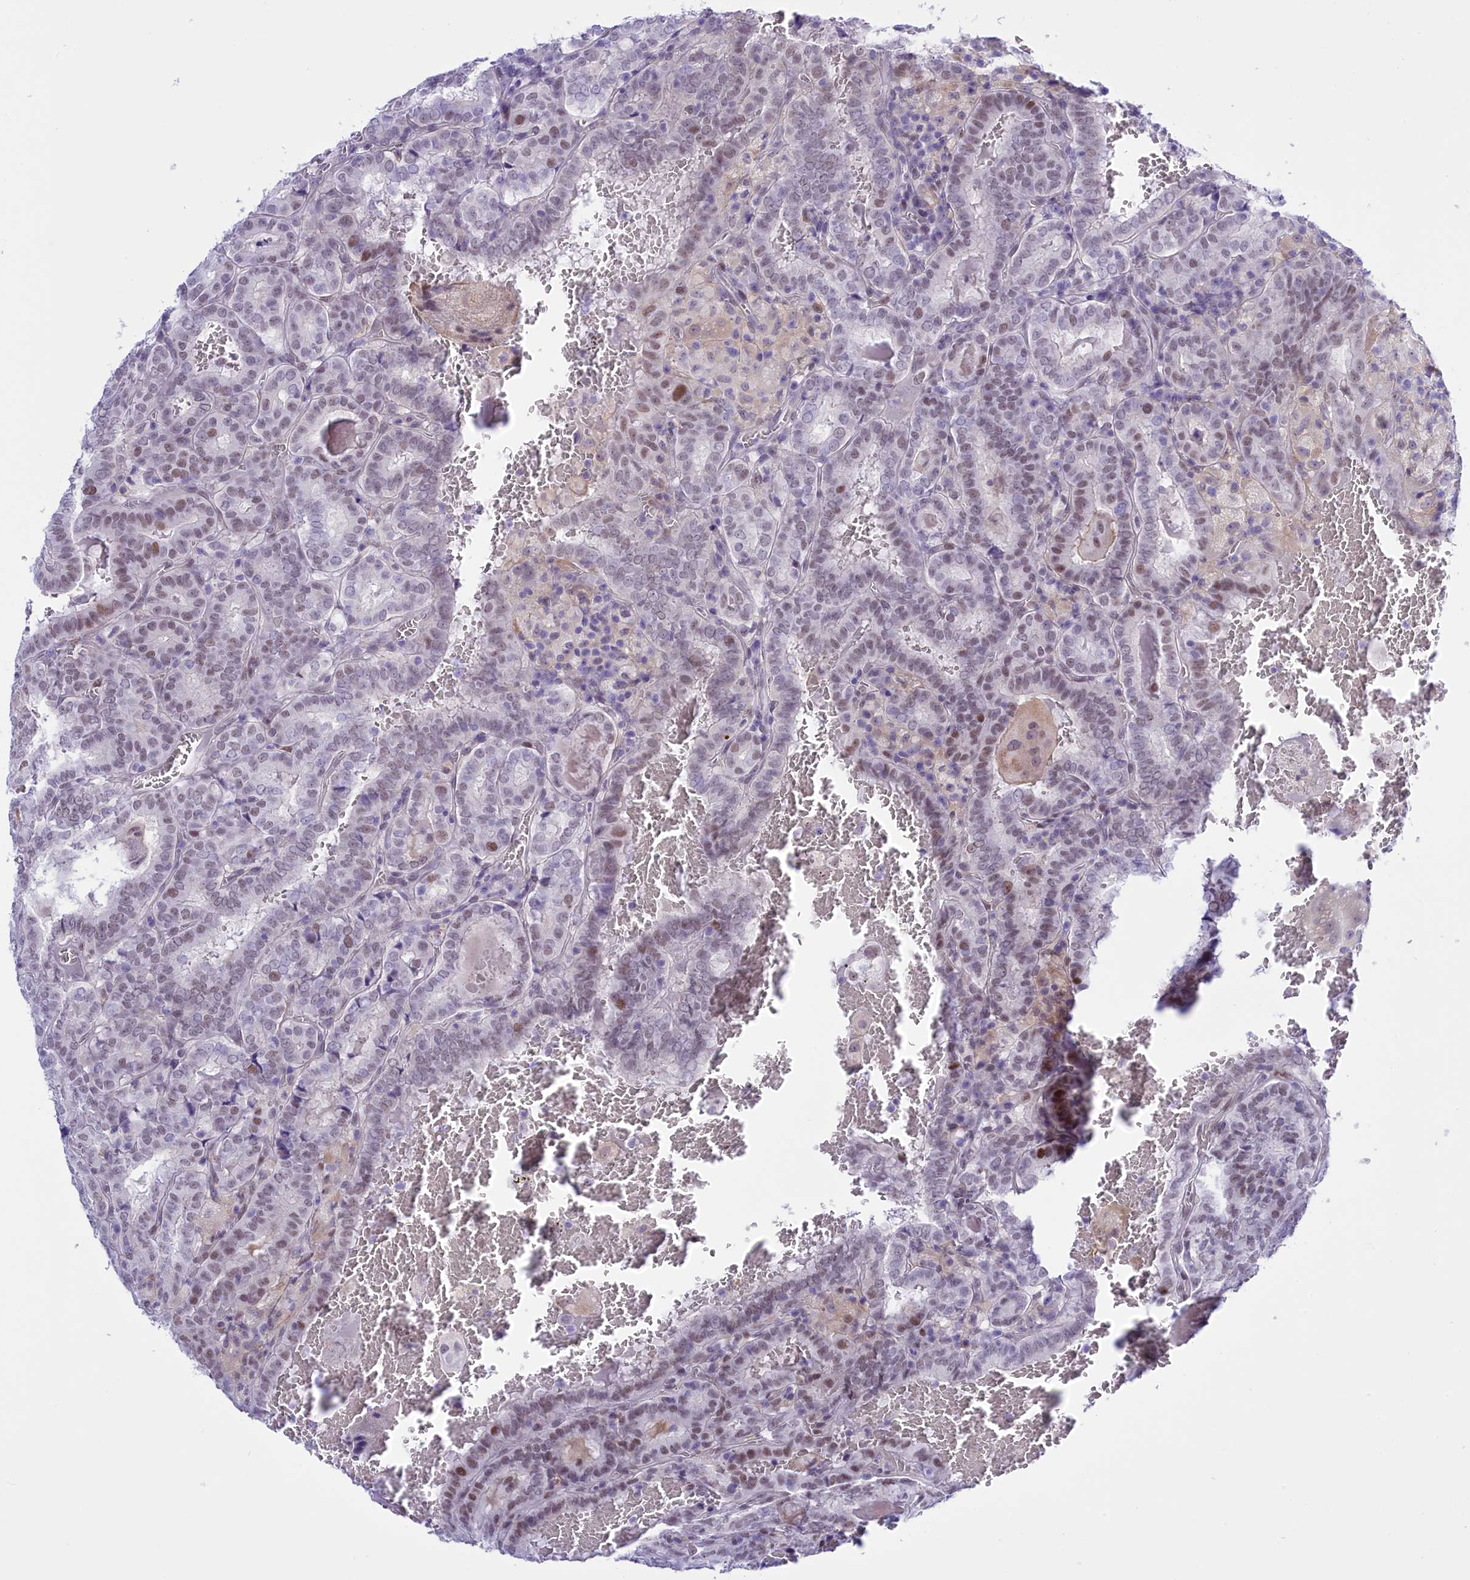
{"staining": {"intensity": "weak", "quantity": "<25%", "location": "nuclear"}, "tissue": "thyroid cancer", "cell_type": "Tumor cells", "image_type": "cancer", "snomed": [{"axis": "morphology", "description": "Papillary adenocarcinoma, NOS"}, {"axis": "topography", "description": "Thyroid gland"}], "caption": "IHC of human papillary adenocarcinoma (thyroid) exhibits no positivity in tumor cells. The staining was performed using DAB to visualize the protein expression in brown, while the nuclei were stained in blue with hematoxylin (Magnification: 20x).", "gene": "RPS6KB1", "patient": {"sex": "female", "age": 72}}